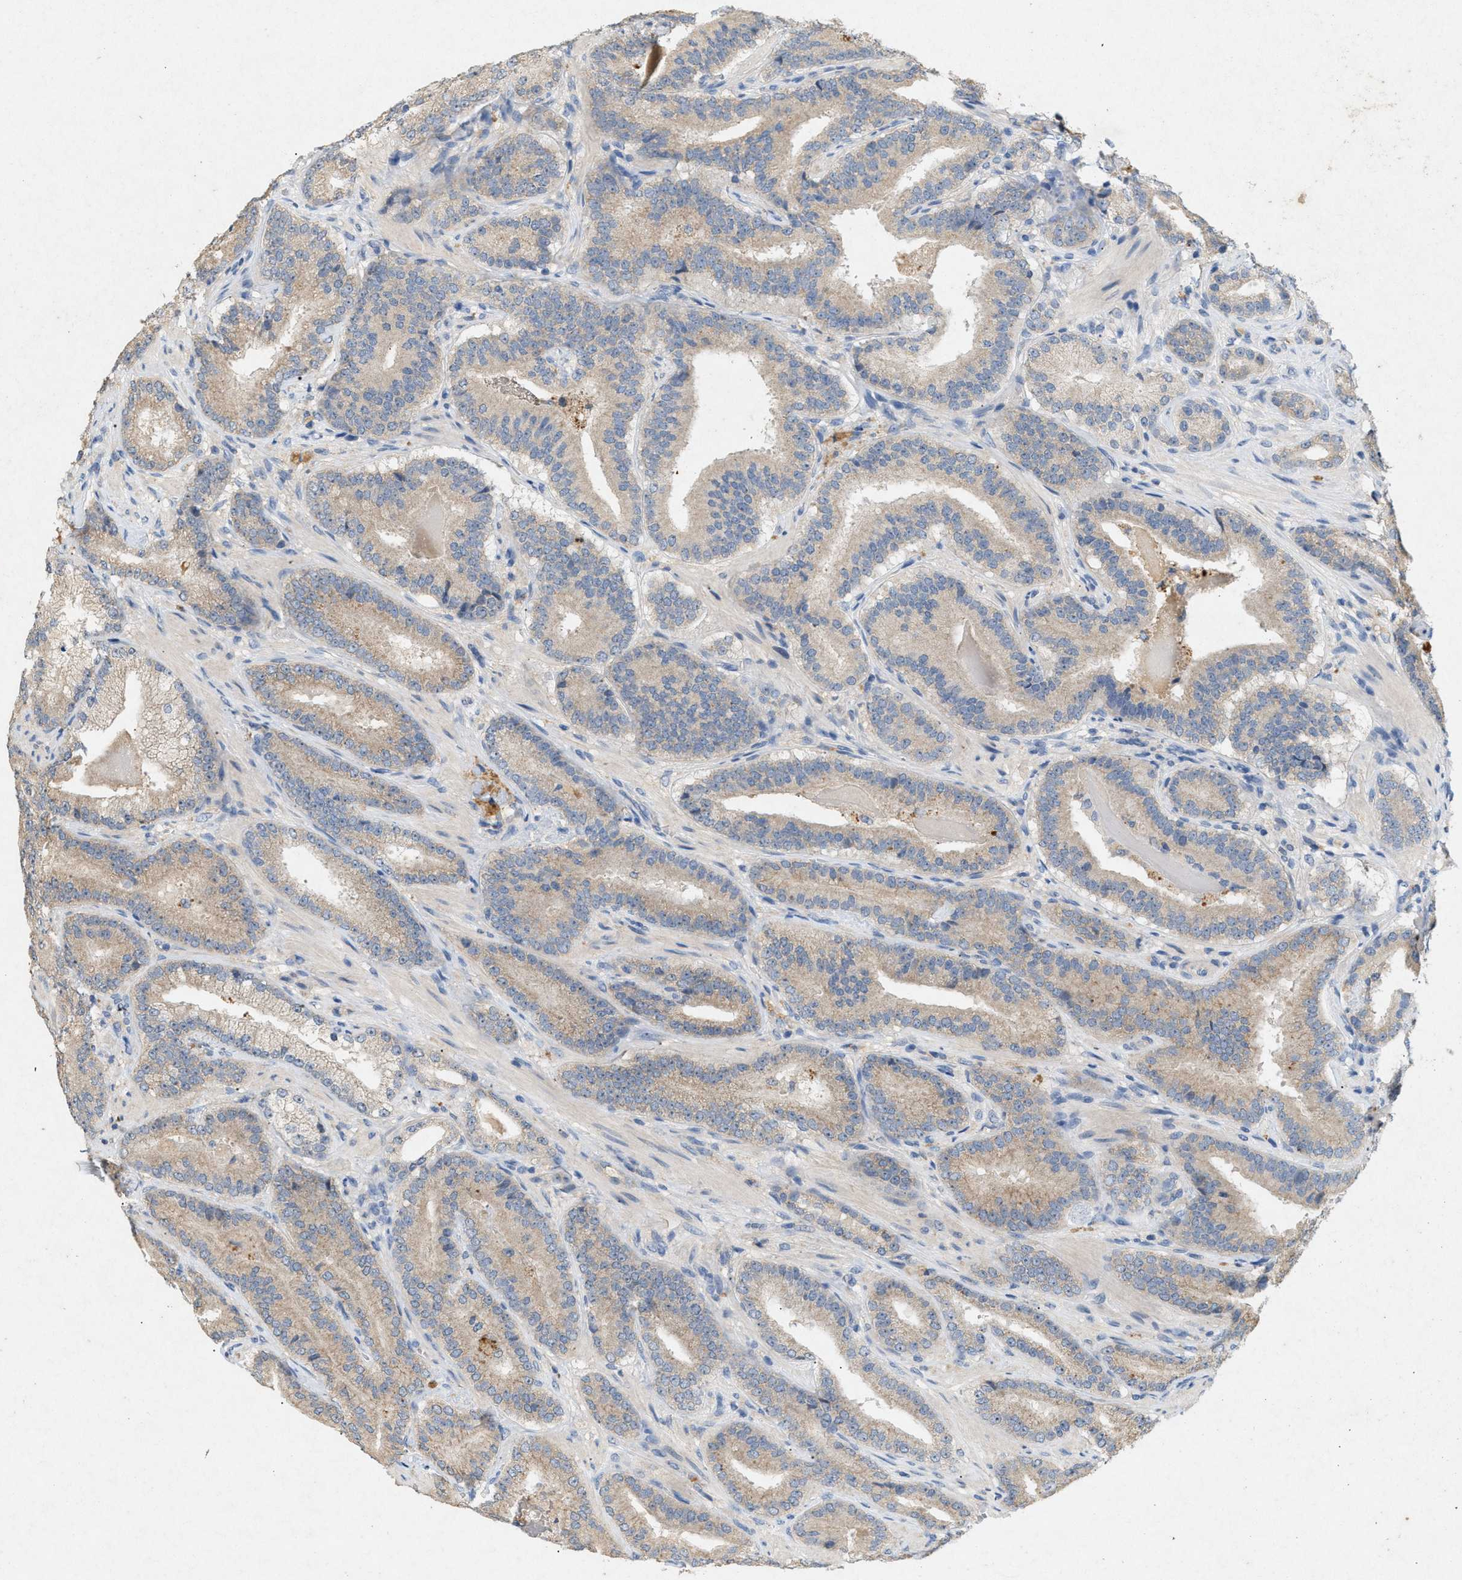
{"staining": {"intensity": "weak", "quantity": ">75%", "location": "cytoplasmic/membranous"}, "tissue": "prostate cancer", "cell_type": "Tumor cells", "image_type": "cancer", "snomed": [{"axis": "morphology", "description": "Adenocarcinoma, Low grade"}, {"axis": "topography", "description": "Prostate"}], "caption": "DAB (3,3'-diaminobenzidine) immunohistochemical staining of human prostate cancer reveals weak cytoplasmic/membranous protein expression in about >75% of tumor cells.", "gene": "DCAF7", "patient": {"sex": "male", "age": 51}}